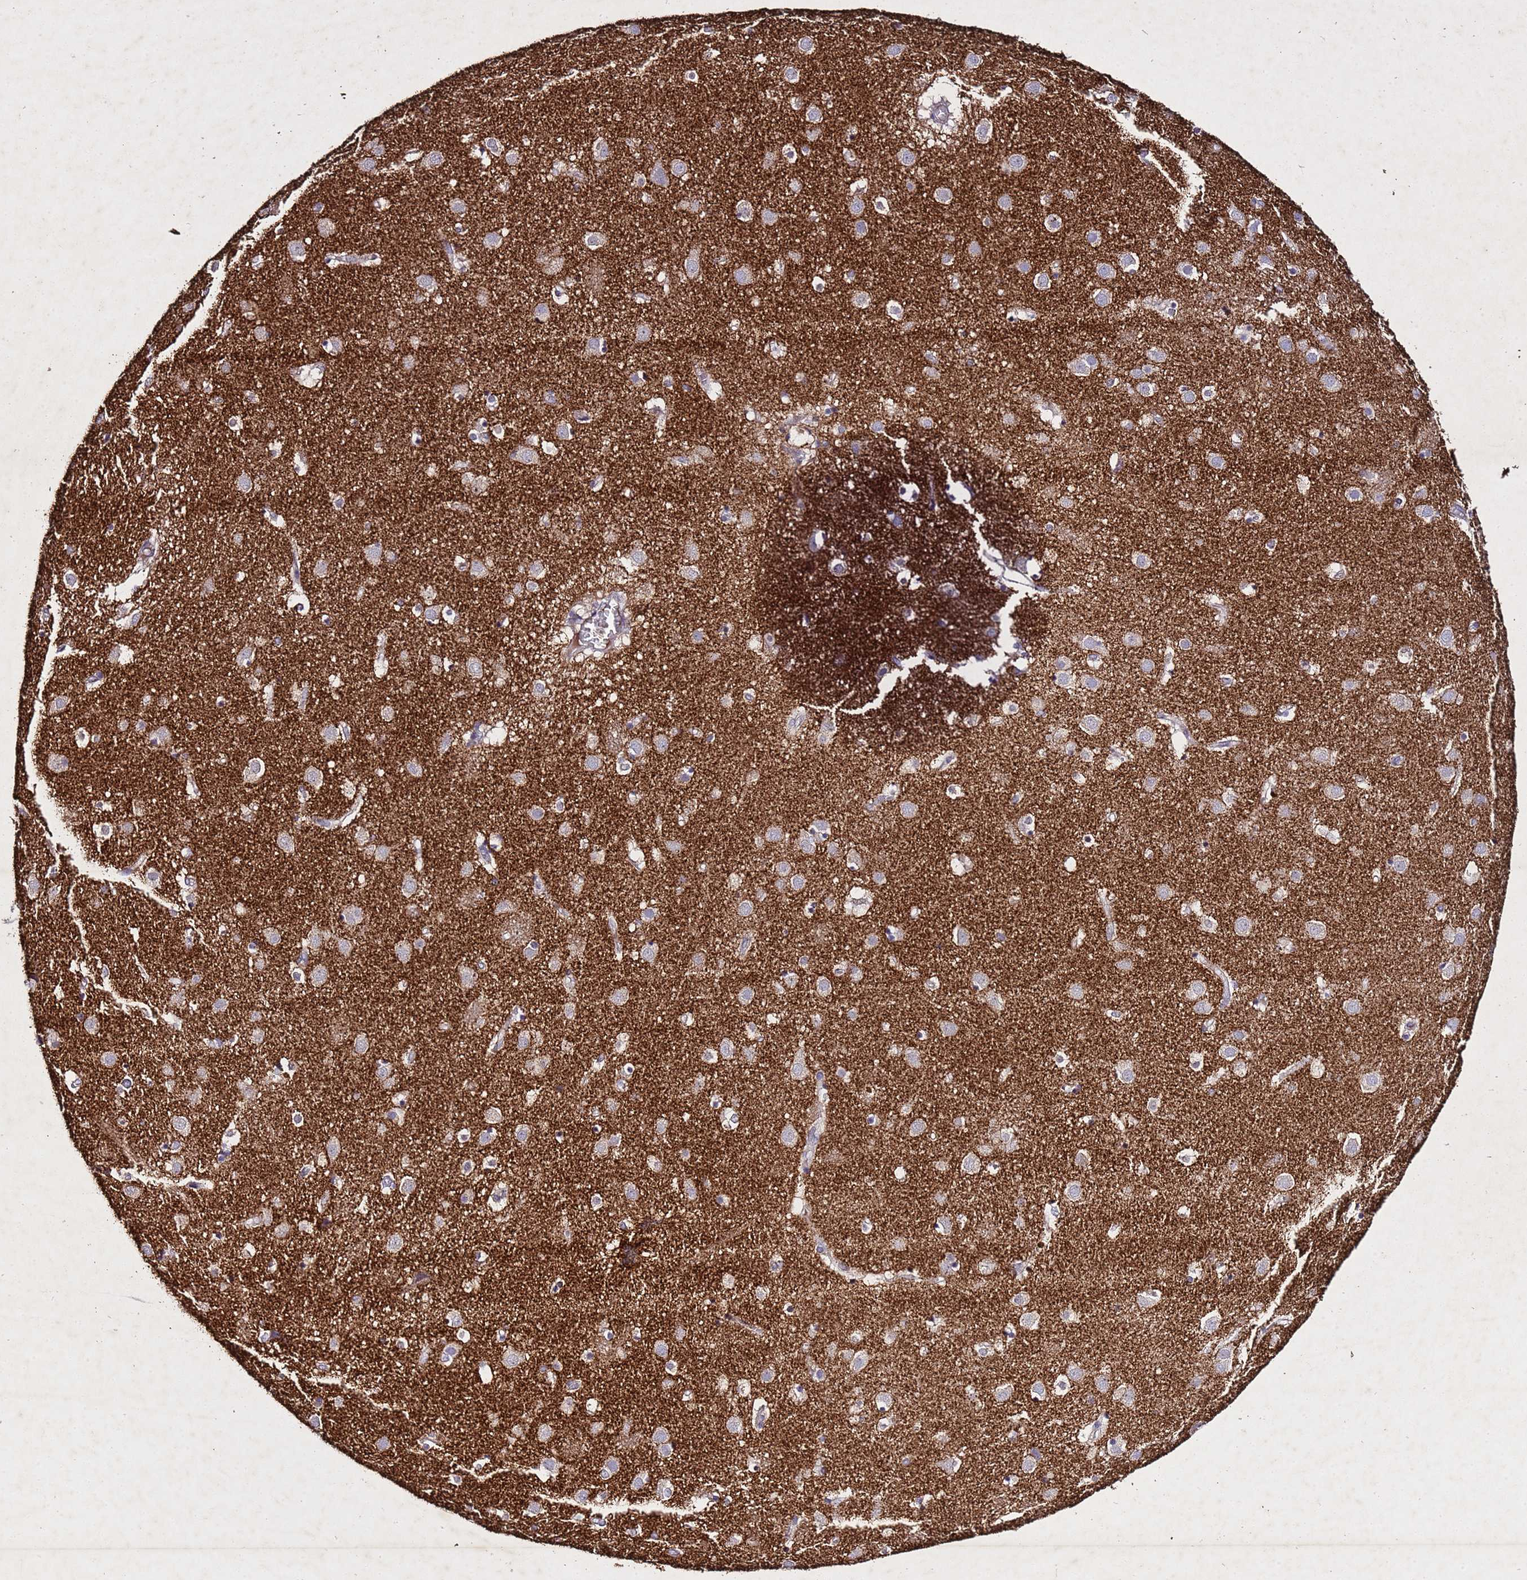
{"staining": {"intensity": "weak", "quantity": "25%-75%", "location": "cytoplasmic/membranous"}, "tissue": "caudate", "cell_type": "Glial cells", "image_type": "normal", "snomed": [{"axis": "morphology", "description": "Normal tissue, NOS"}, {"axis": "topography", "description": "Lateral ventricle wall"}], "caption": "This is an image of immunohistochemistry (IHC) staining of normal caudate, which shows weak staining in the cytoplasmic/membranous of glial cells.", "gene": "SV2B", "patient": {"sex": "male", "age": 70}}